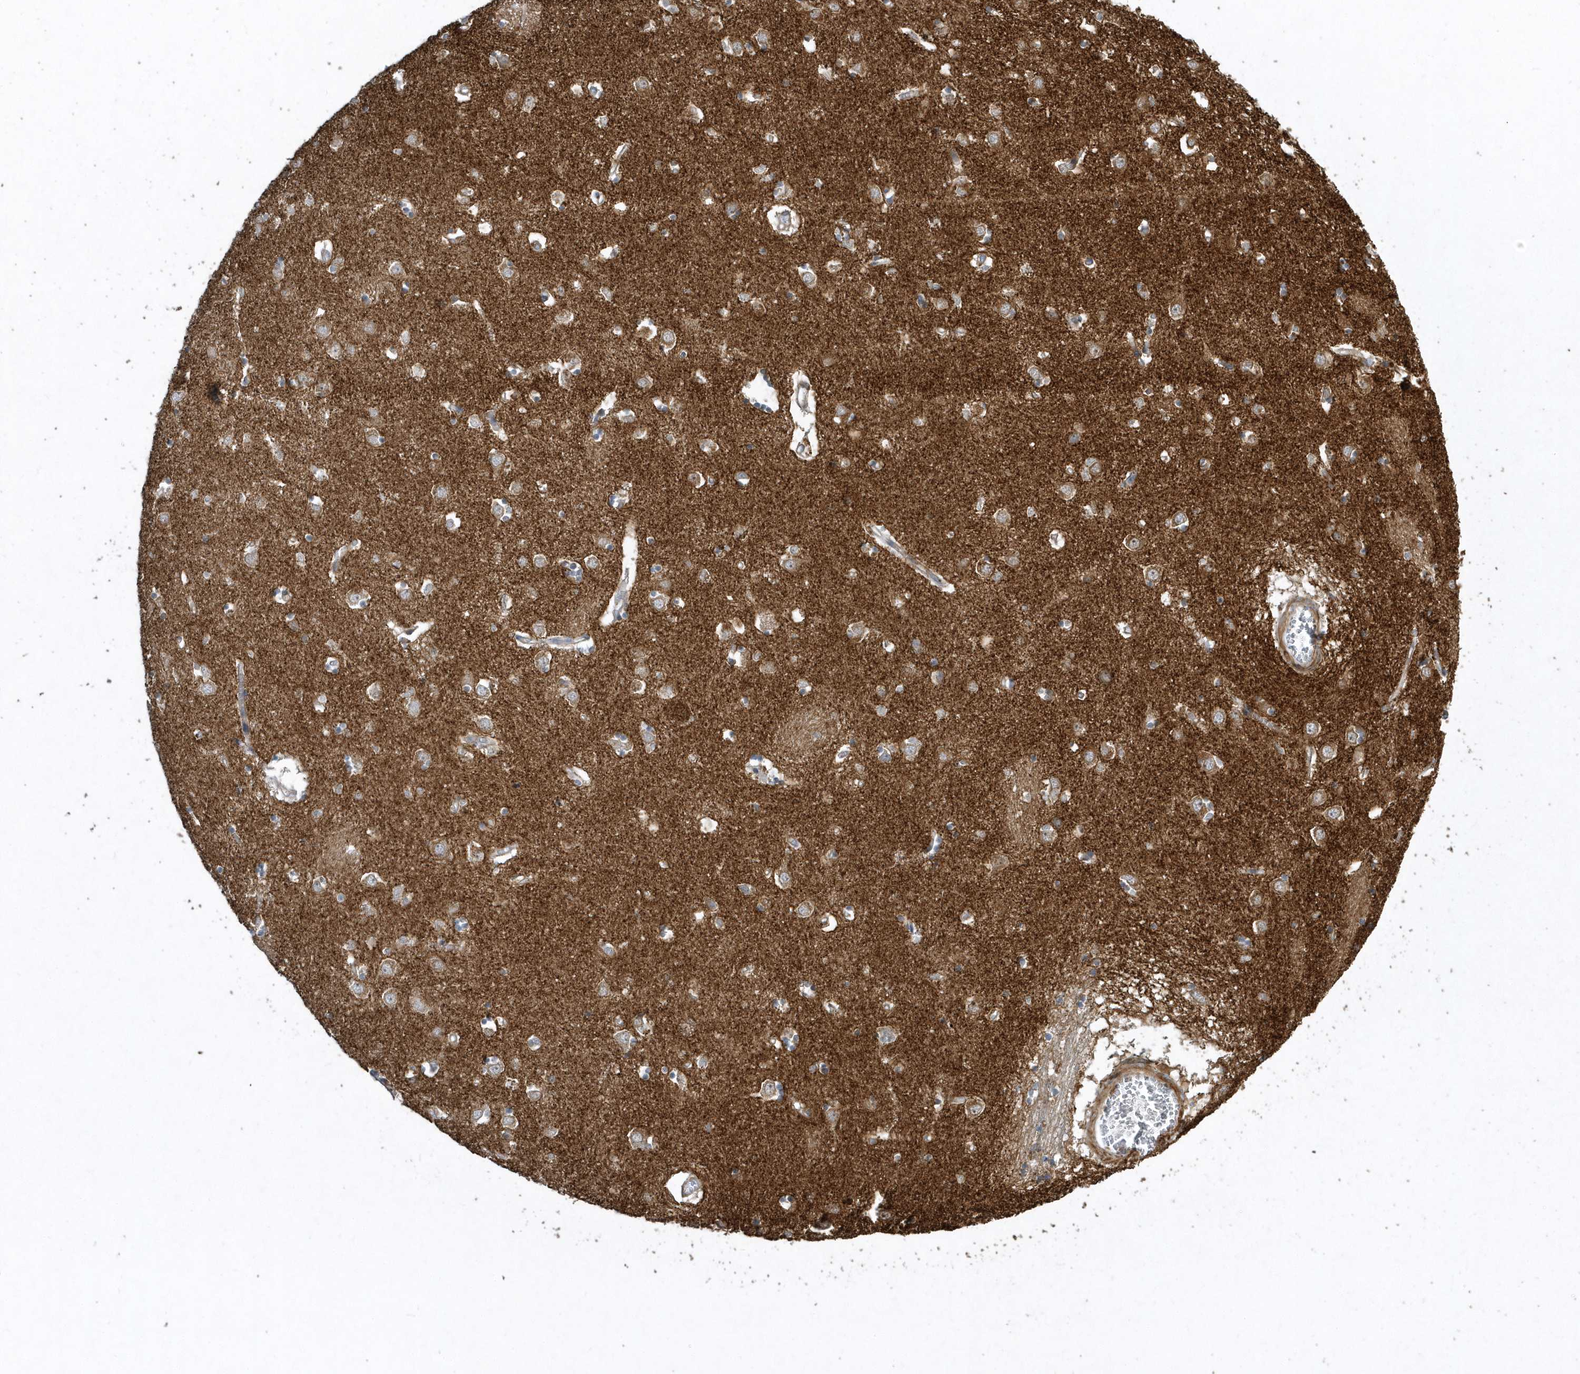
{"staining": {"intensity": "weak", "quantity": ">75%", "location": "cytoplasmic/membranous"}, "tissue": "caudate", "cell_type": "Glial cells", "image_type": "normal", "snomed": [{"axis": "morphology", "description": "Normal tissue, NOS"}, {"axis": "topography", "description": "Lateral ventricle wall"}], "caption": "This micrograph shows IHC staining of benign human caudate, with low weak cytoplasmic/membranous positivity in about >75% of glial cells.", "gene": "SENP8", "patient": {"sex": "male", "age": 70}}